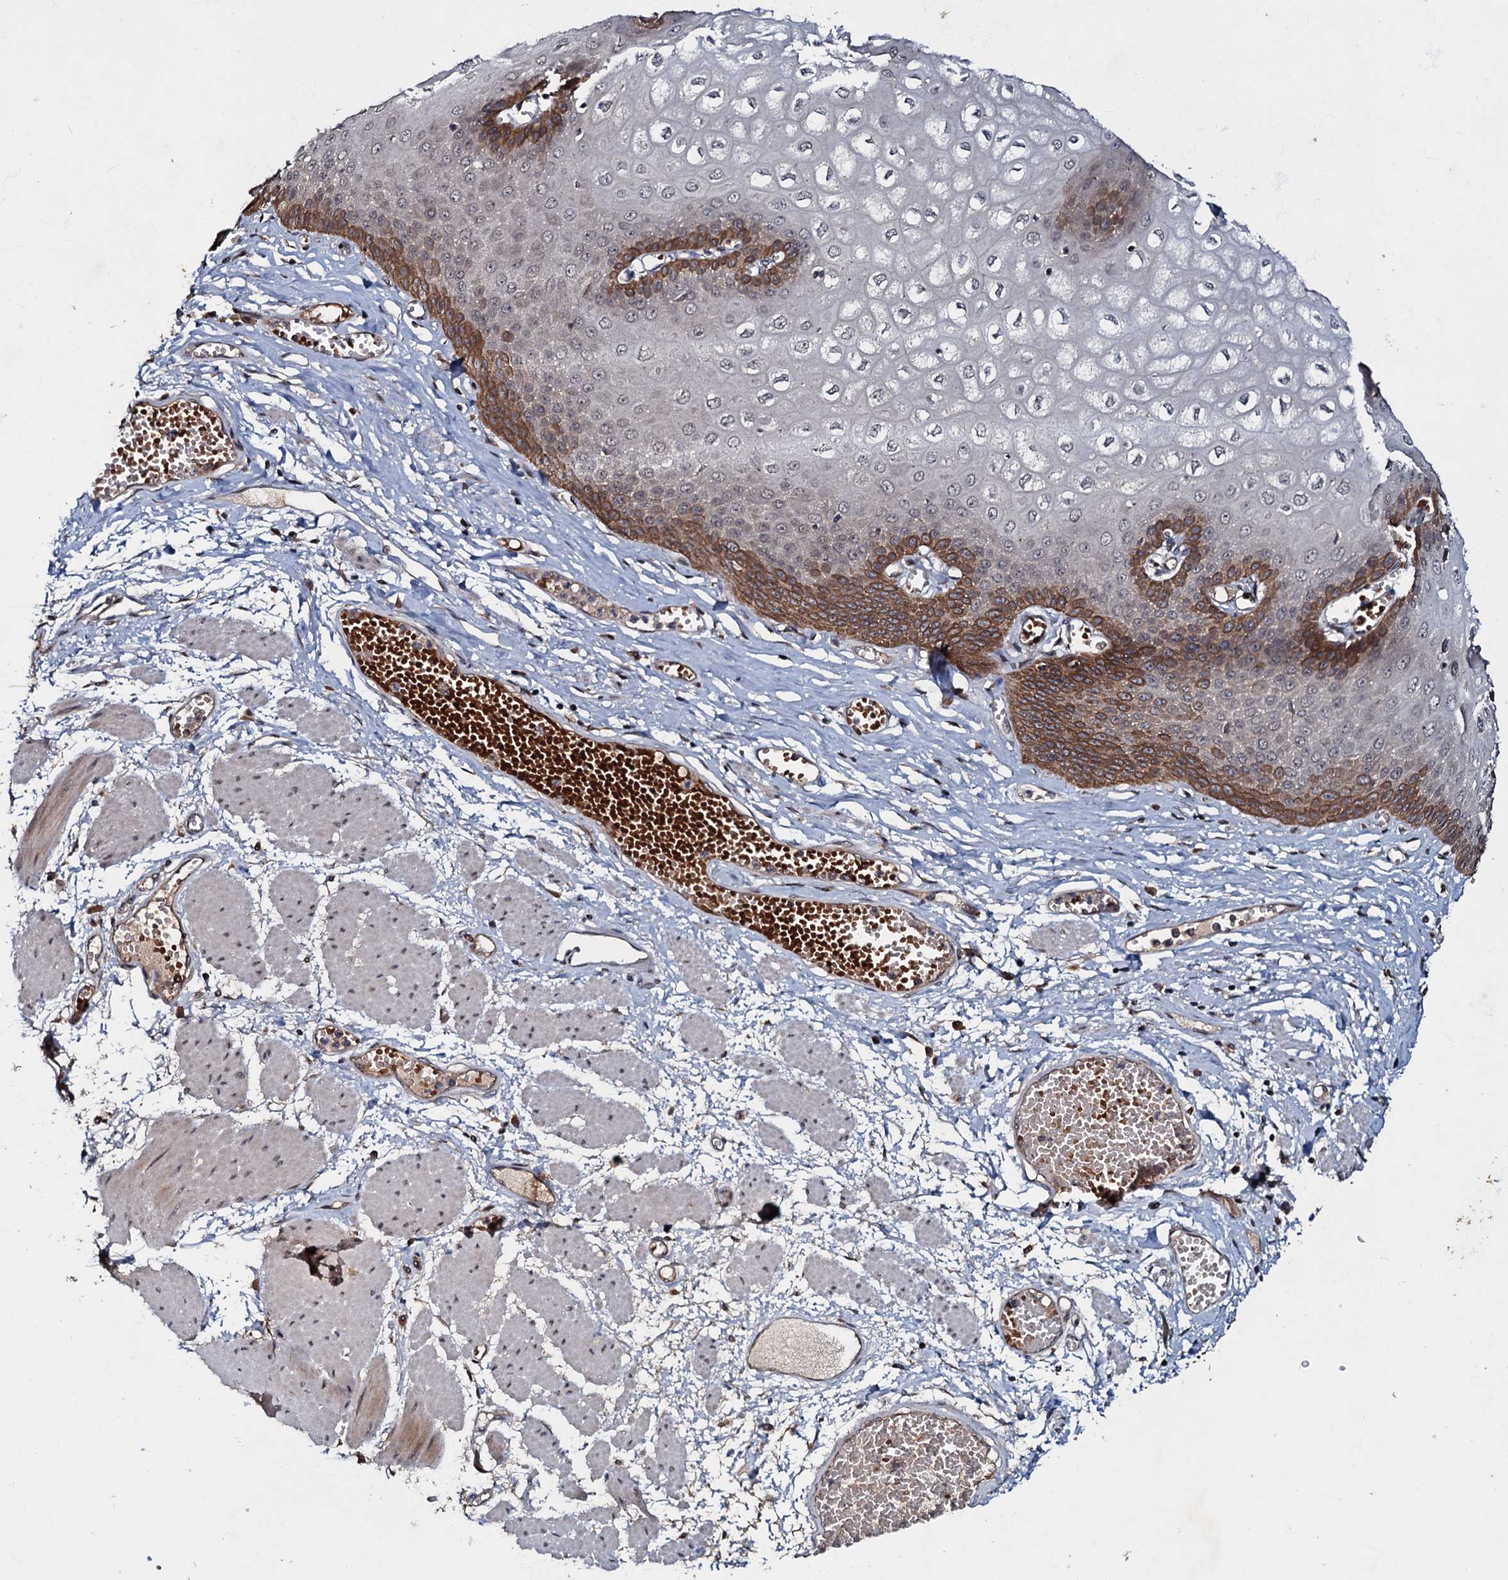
{"staining": {"intensity": "moderate", "quantity": "25%-75%", "location": "cytoplasmic/membranous"}, "tissue": "esophagus", "cell_type": "Squamous epithelial cells", "image_type": "normal", "snomed": [{"axis": "morphology", "description": "Normal tissue, NOS"}, {"axis": "topography", "description": "Esophagus"}], "caption": "Immunohistochemistry staining of unremarkable esophagus, which reveals medium levels of moderate cytoplasmic/membranous expression in approximately 25%-75% of squamous epithelial cells indicating moderate cytoplasmic/membranous protein positivity. The staining was performed using DAB (brown) for protein detection and nuclei were counterstained in hematoxylin (blue).", "gene": "MANSC4", "patient": {"sex": "male", "age": 60}}